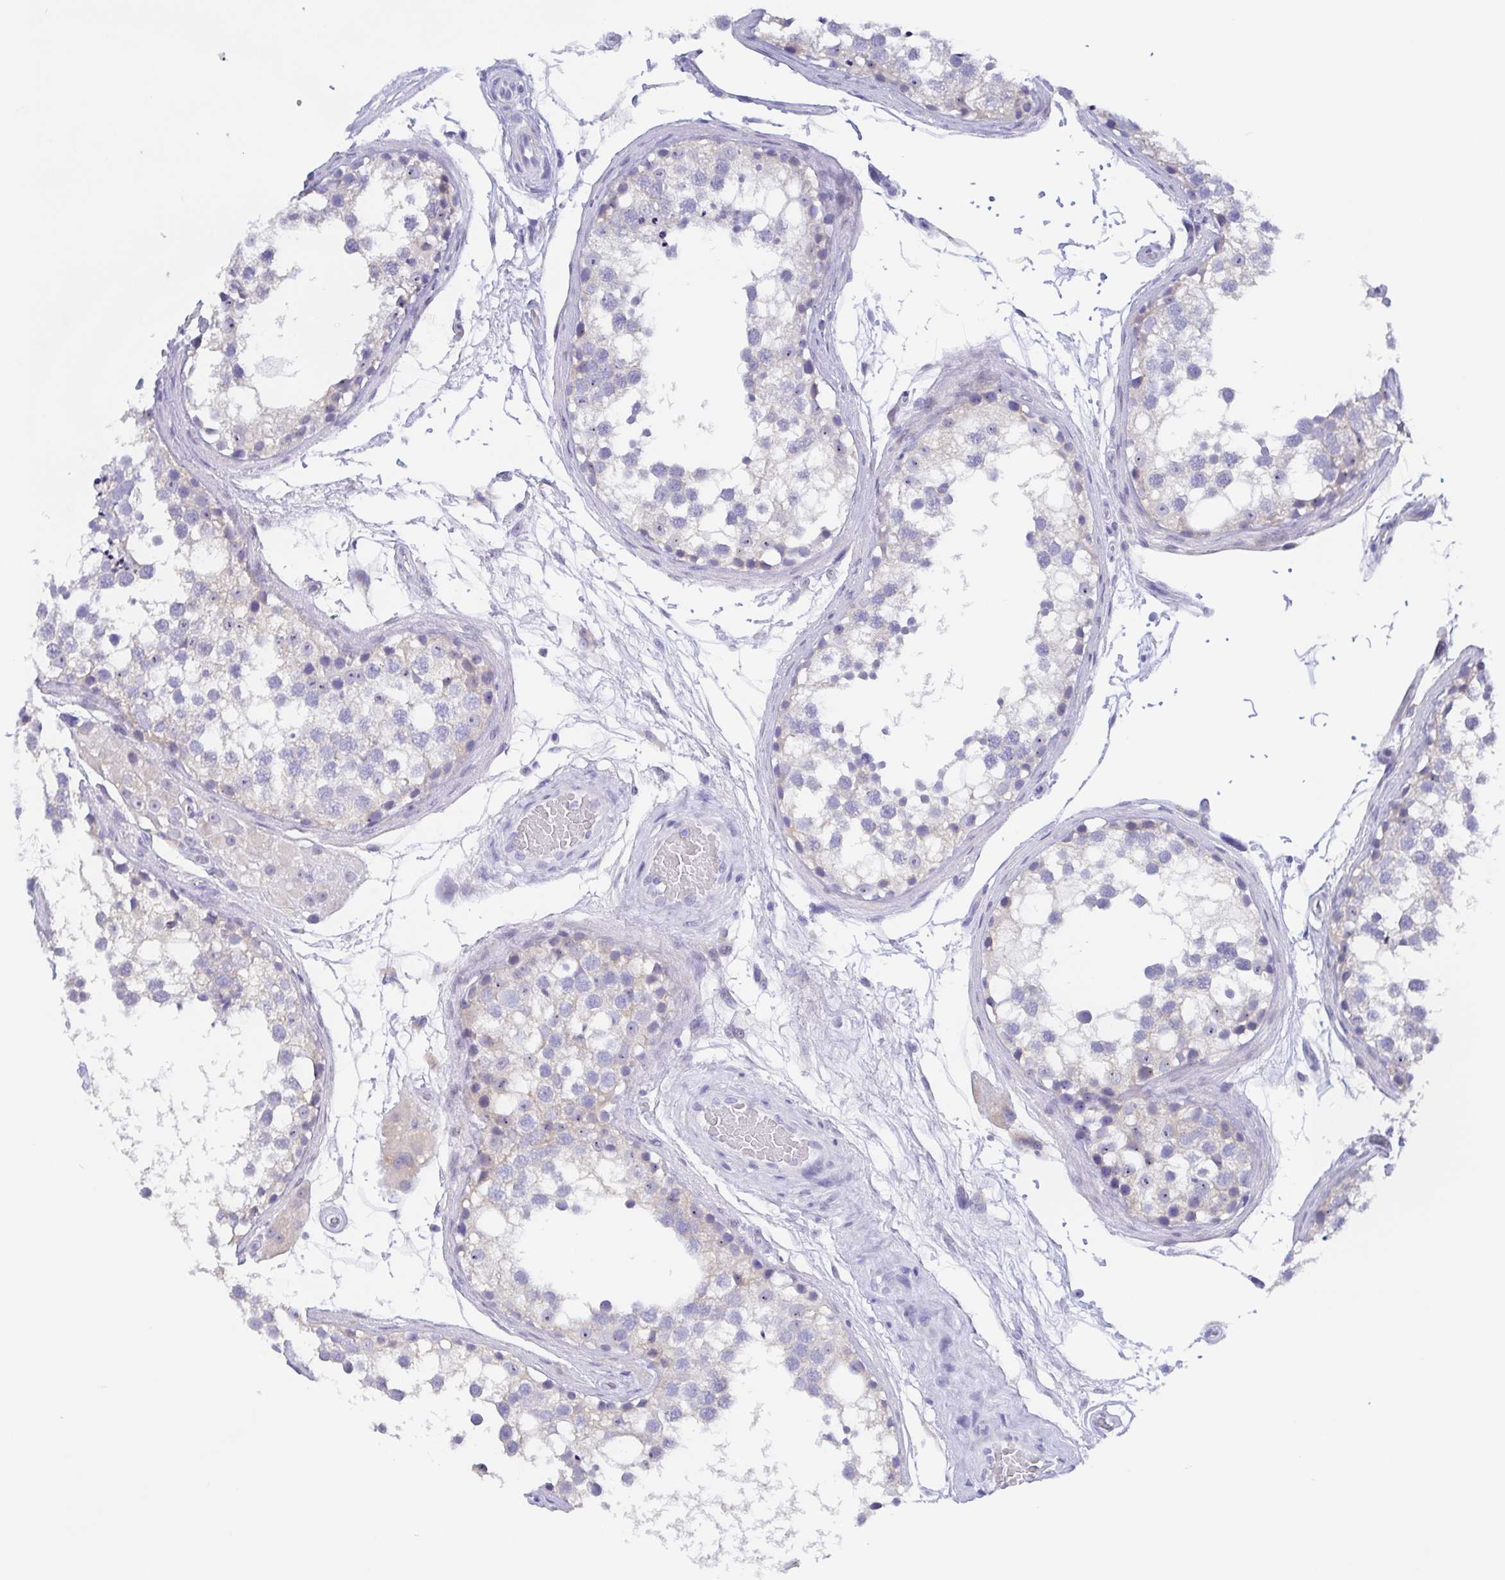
{"staining": {"intensity": "negative", "quantity": "none", "location": "none"}, "tissue": "testis", "cell_type": "Cells in seminiferous ducts", "image_type": "normal", "snomed": [{"axis": "morphology", "description": "Normal tissue, NOS"}, {"axis": "morphology", "description": "Seminoma, NOS"}, {"axis": "topography", "description": "Testis"}], "caption": "DAB (3,3'-diaminobenzidine) immunohistochemical staining of normal testis reveals no significant expression in cells in seminiferous ducts.", "gene": "MUCL3", "patient": {"sex": "male", "age": 65}}